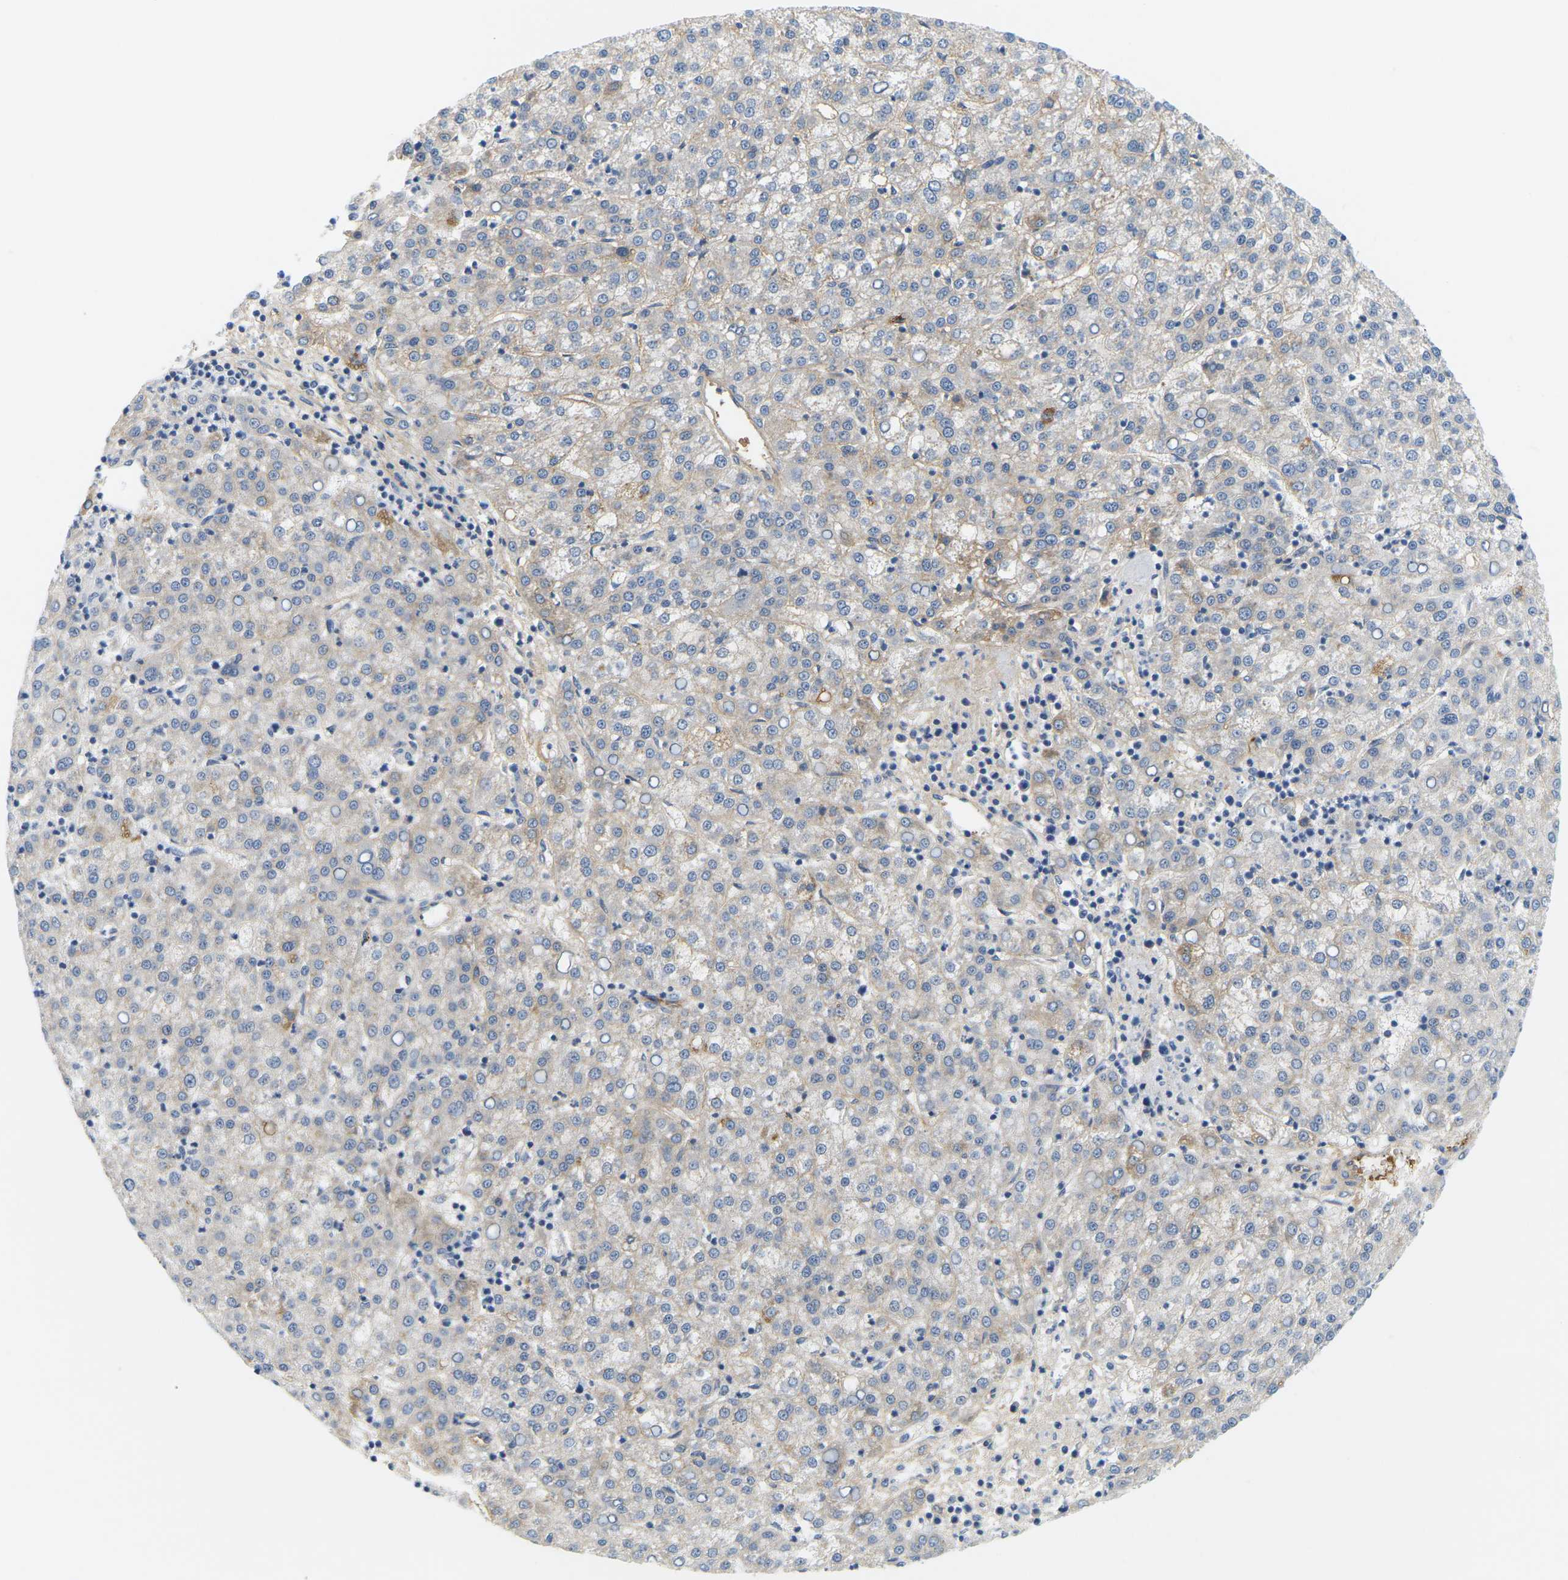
{"staining": {"intensity": "weak", "quantity": ">75%", "location": "cytoplasmic/membranous"}, "tissue": "liver cancer", "cell_type": "Tumor cells", "image_type": "cancer", "snomed": [{"axis": "morphology", "description": "Carcinoma, Hepatocellular, NOS"}, {"axis": "topography", "description": "Liver"}], "caption": "A histopathology image of human liver cancer (hepatocellular carcinoma) stained for a protein reveals weak cytoplasmic/membranous brown staining in tumor cells.", "gene": "APOB", "patient": {"sex": "female", "age": 58}}